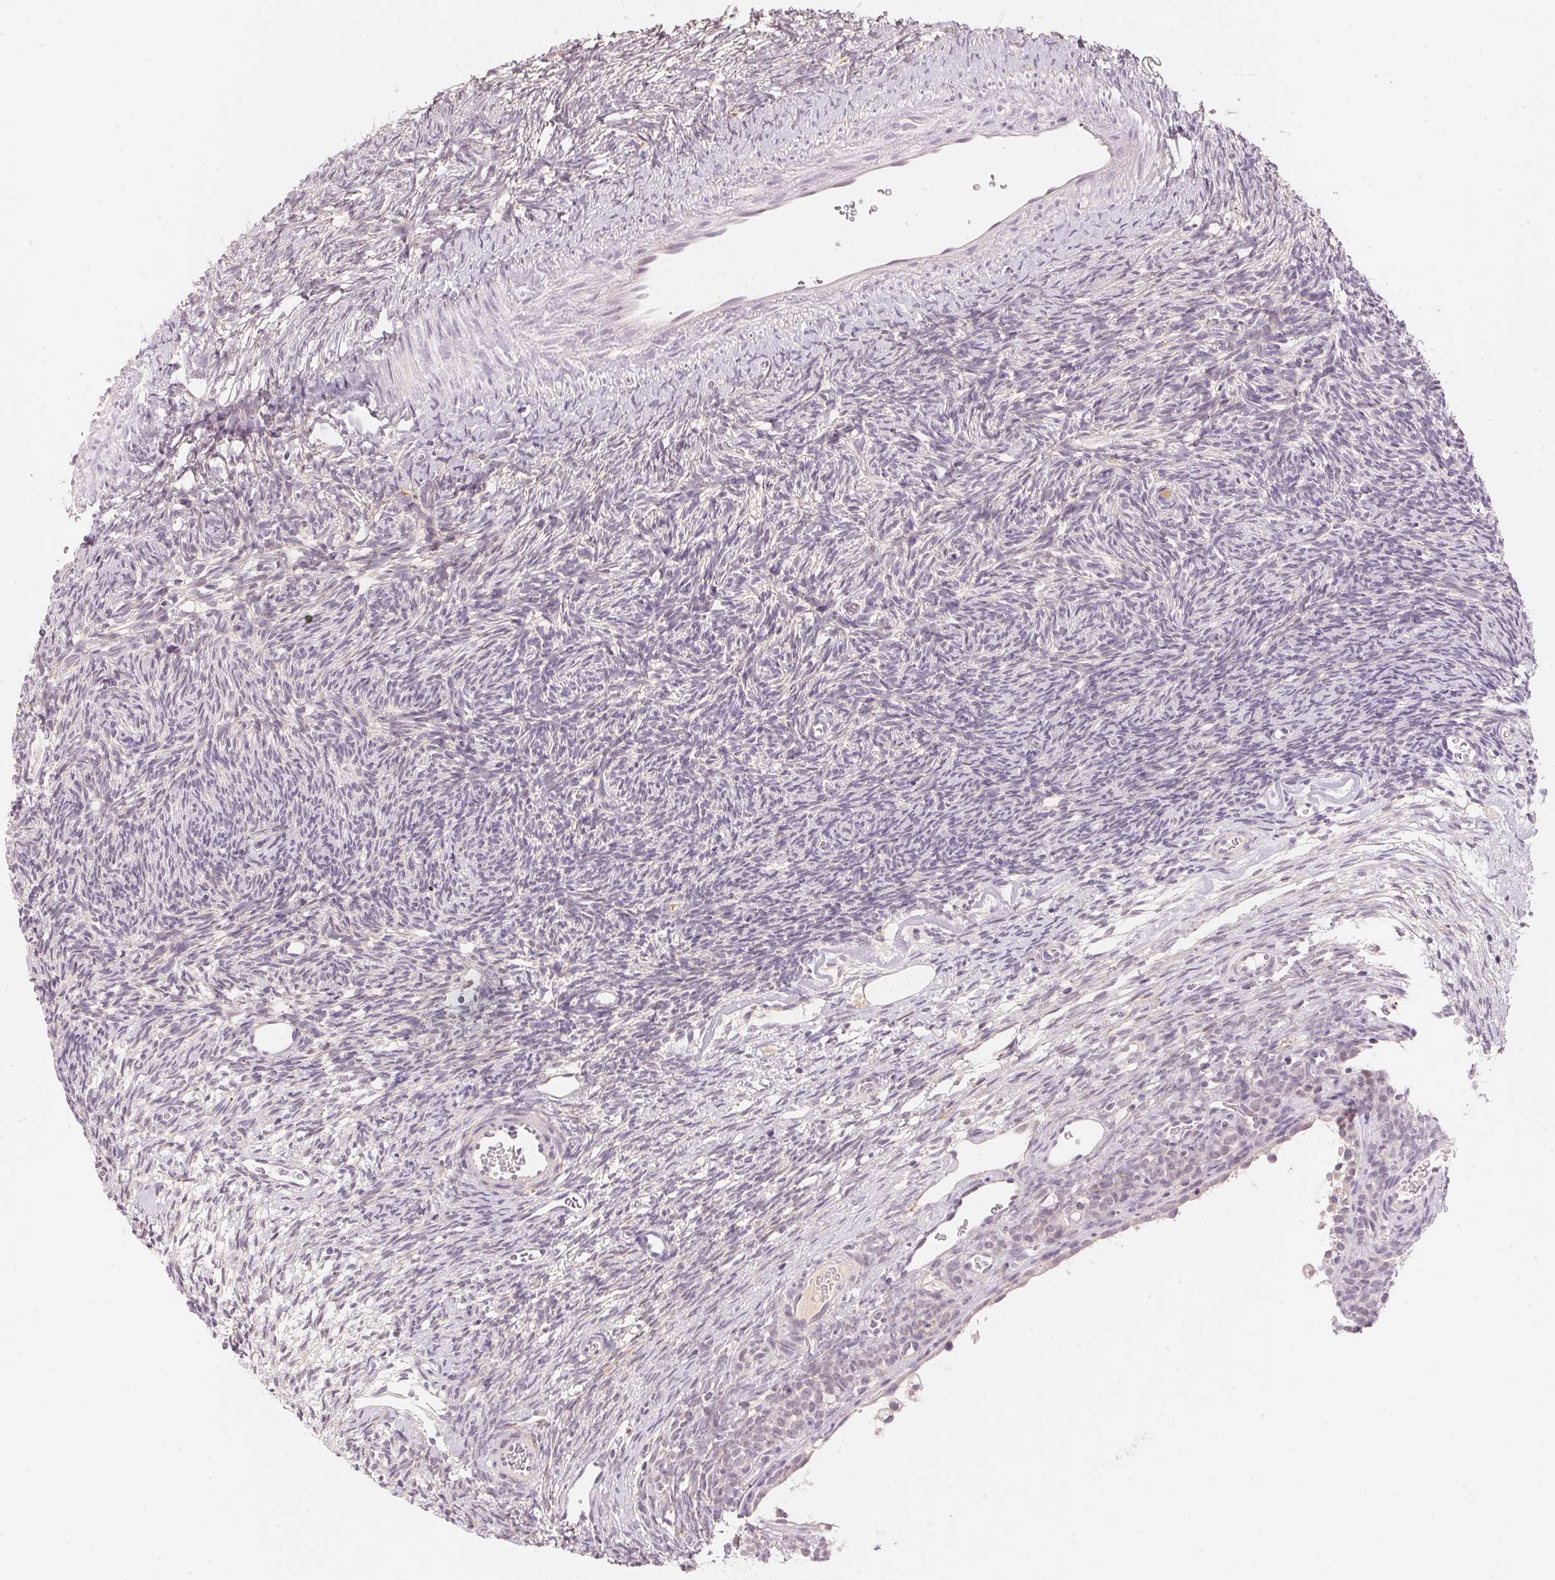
{"staining": {"intensity": "negative", "quantity": "none", "location": "none"}, "tissue": "ovary", "cell_type": "Follicle cells", "image_type": "normal", "snomed": [{"axis": "morphology", "description": "Normal tissue, NOS"}, {"axis": "topography", "description": "Ovary"}], "caption": "Immunohistochemistry histopathology image of benign ovary: ovary stained with DAB (3,3'-diaminobenzidine) shows no significant protein staining in follicle cells.", "gene": "FNDC4", "patient": {"sex": "female", "age": 34}}